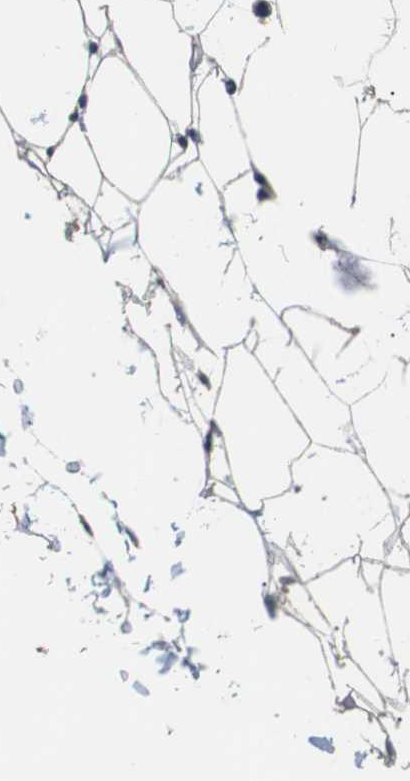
{"staining": {"intensity": "negative", "quantity": "none", "location": "none"}, "tissue": "adipose tissue", "cell_type": "Adipocytes", "image_type": "normal", "snomed": [{"axis": "morphology", "description": "Normal tissue, NOS"}, {"axis": "topography", "description": "Breast"}, {"axis": "topography", "description": "Soft tissue"}], "caption": "Adipocytes are negative for brown protein staining in unremarkable adipose tissue. The staining was performed using DAB (3,3'-diaminobenzidine) to visualize the protein expression in brown, while the nuclei were stained in blue with hematoxylin (Magnification: 20x).", "gene": "ADGRL3", "patient": {"sex": "female", "age": 75}}